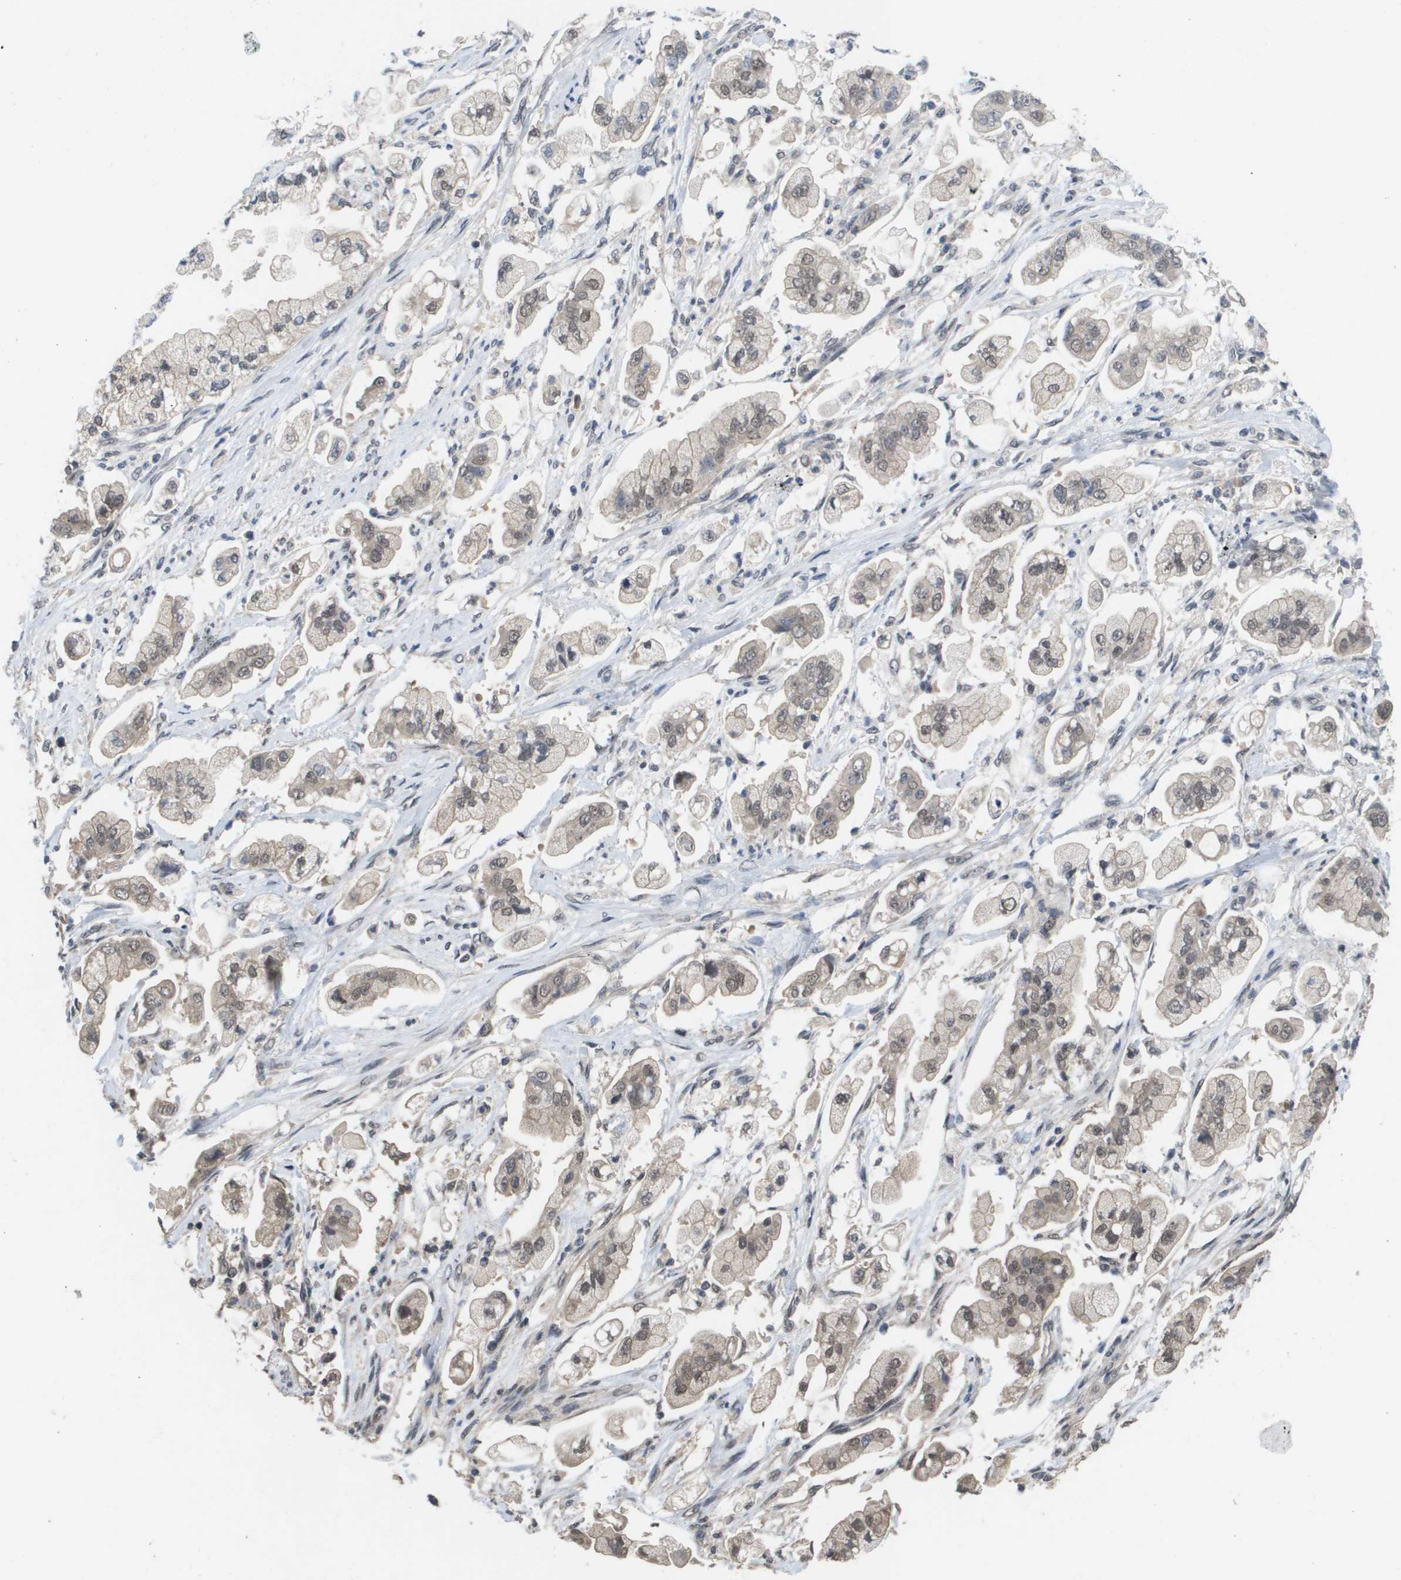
{"staining": {"intensity": "weak", "quantity": "25%-75%", "location": "nuclear"}, "tissue": "stomach cancer", "cell_type": "Tumor cells", "image_type": "cancer", "snomed": [{"axis": "morphology", "description": "Adenocarcinoma, NOS"}, {"axis": "topography", "description": "Stomach"}], "caption": "Human stomach cancer stained with a brown dye shows weak nuclear positive staining in approximately 25%-75% of tumor cells.", "gene": "AMBRA1", "patient": {"sex": "male", "age": 62}}